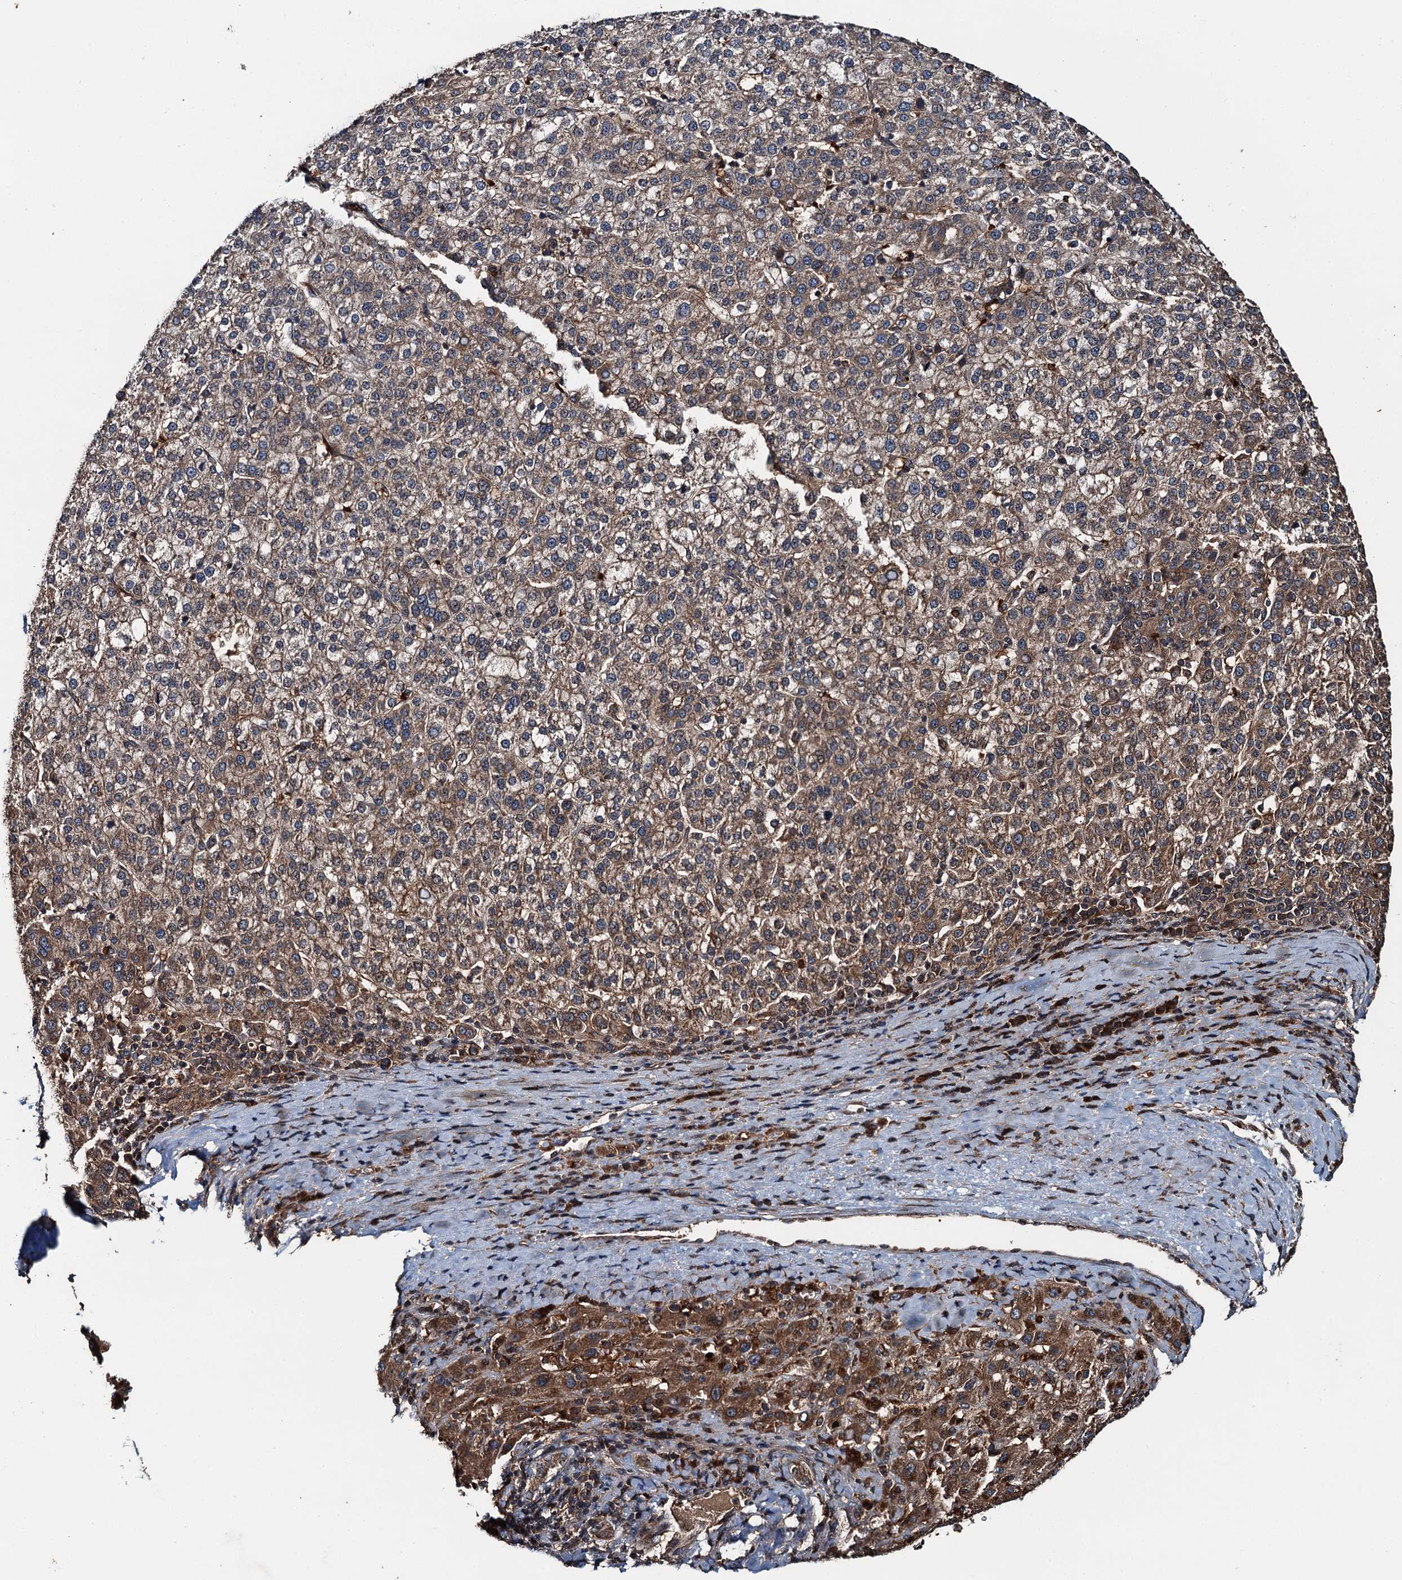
{"staining": {"intensity": "moderate", "quantity": "25%-75%", "location": "cytoplasmic/membranous"}, "tissue": "liver cancer", "cell_type": "Tumor cells", "image_type": "cancer", "snomed": [{"axis": "morphology", "description": "Carcinoma, Hepatocellular, NOS"}, {"axis": "topography", "description": "Liver"}], "caption": "Moderate cytoplasmic/membranous positivity is appreciated in about 25%-75% of tumor cells in liver cancer (hepatocellular carcinoma).", "gene": "SNX32", "patient": {"sex": "female", "age": 58}}